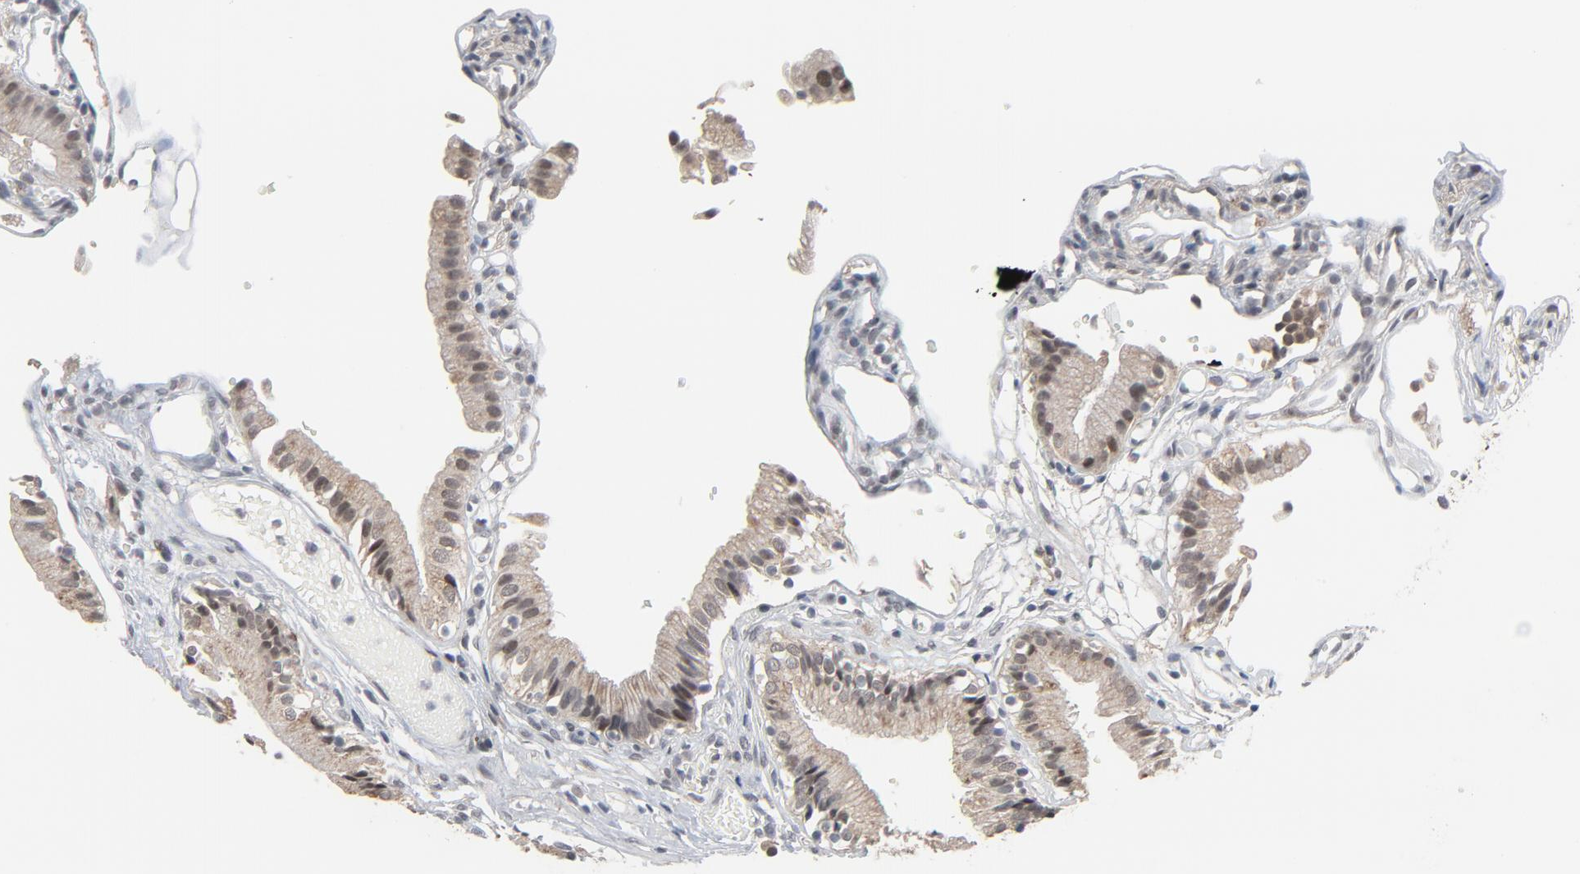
{"staining": {"intensity": "weak", "quantity": ">75%", "location": "cytoplasmic/membranous,nuclear"}, "tissue": "gallbladder", "cell_type": "Glandular cells", "image_type": "normal", "snomed": [{"axis": "morphology", "description": "Normal tissue, NOS"}, {"axis": "topography", "description": "Gallbladder"}], "caption": "A high-resolution photomicrograph shows immunohistochemistry (IHC) staining of normal gallbladder, which exhibits weak cytoplasmic/membranous,nuclear expression in about >75% of glandular cells. Immunohistochemistry (ihc) stains the protein in brown and the nuclei are stained blue.", "gene": "MT3", "patient": {"sex": "male", "age": 65}}